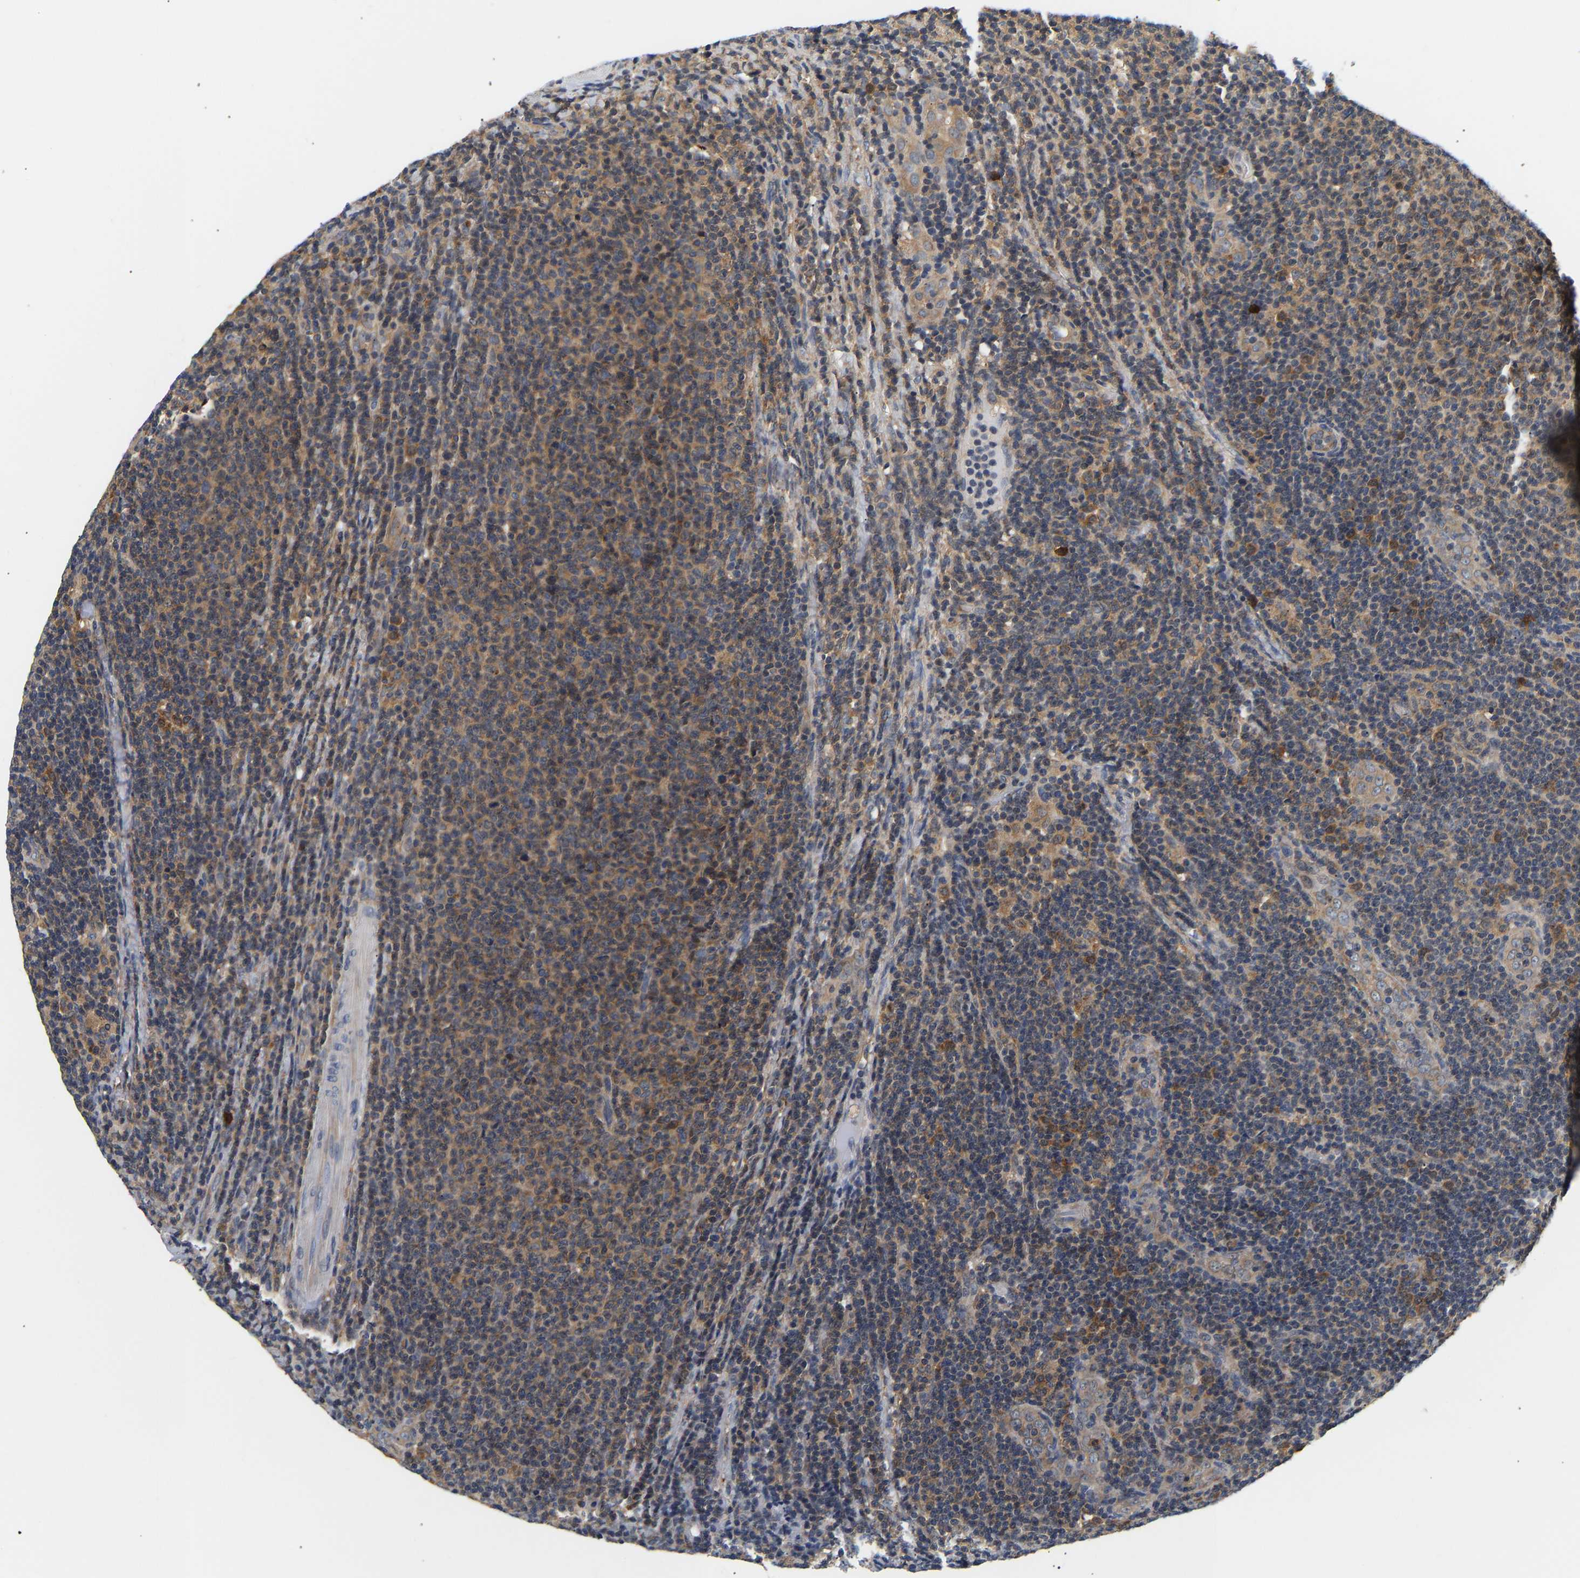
{"staining": {"intensity": "weak", "quantity": ">75%", "location": "cytoplasmic/membranous"}, "tissue": "lymphoma", "cell_type": "Tumor cells", "image_type": "cancer", "snomed": [{"axis": "morphology", "description": "Malignant lymphoma, non-Hodgkin's type, Low grade"}, {"axis": "topography", "description": "Lymph node"}], "caption": "Human lymphoma stained with a brown dye reveals weak cytoplasmic/membranous positive staining in approximately >75% of tumor cells.", "gene": "PPID", "patient": {"sex": "male", "age": 66}}